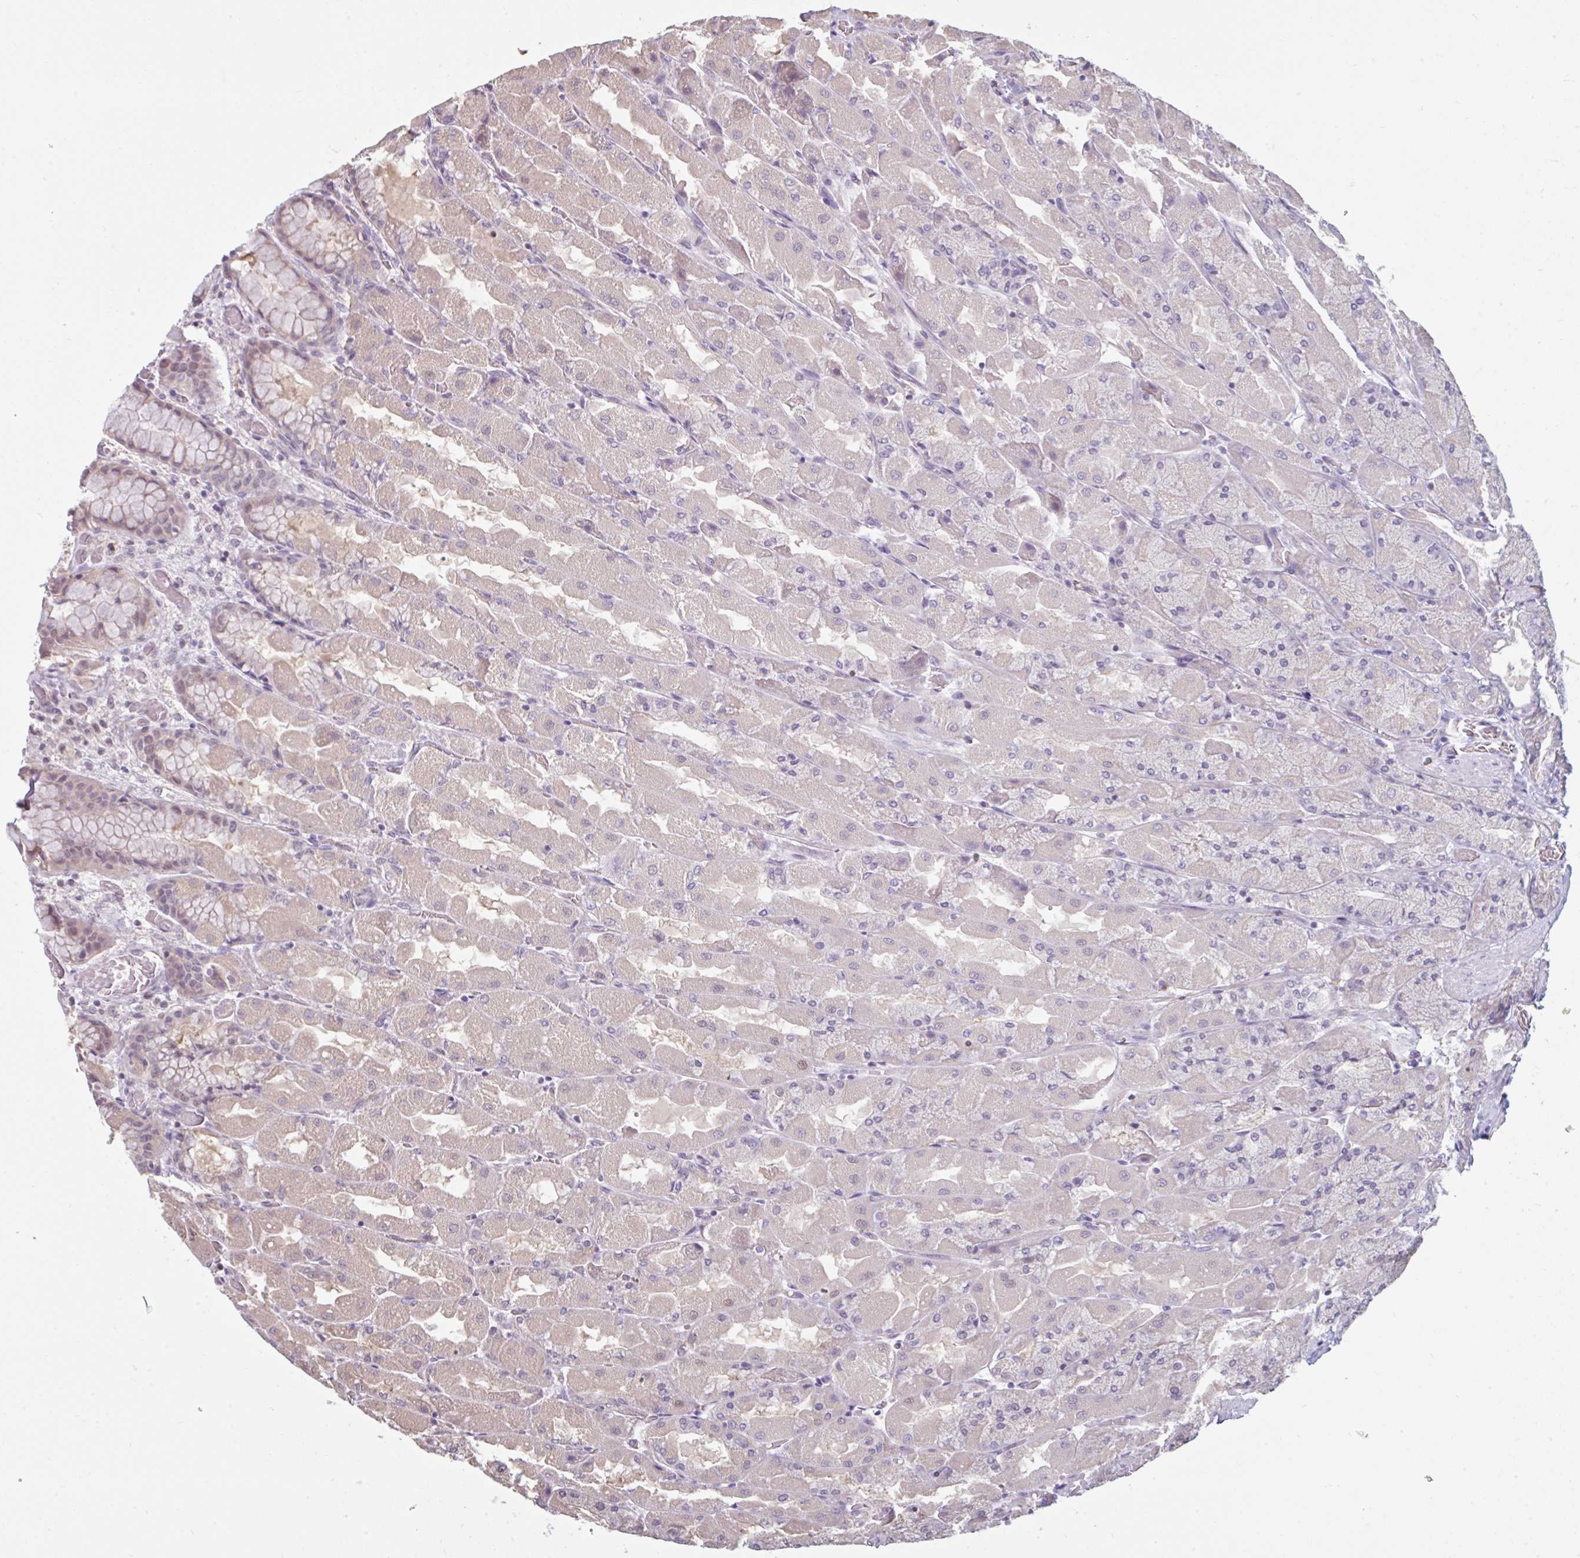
{"staining": {"intensity": "weak", "quantity": "25%-75%", "location": "cytoplasmic/membranous"}, "tissue": "stomach", "cell_type": "Glandular cells", "image_type": "normal", "snomed": [{"axis": "morphology", "description": "Normal tissue, NOS"}, {"axis": "topography", "description": "Stomach"}], "caption": "Immunohistochemistry micrograph of benign stomach: stomach stained using immunohistochemistry exhibits low levels of weak protein expression localized specifically in the cytoplasmic/membranous of glandular cells, appearing as a cytoplasmic/membranous brown color.", "gene": "CDH19", "patient": {"sex": "female", "age": 61}}